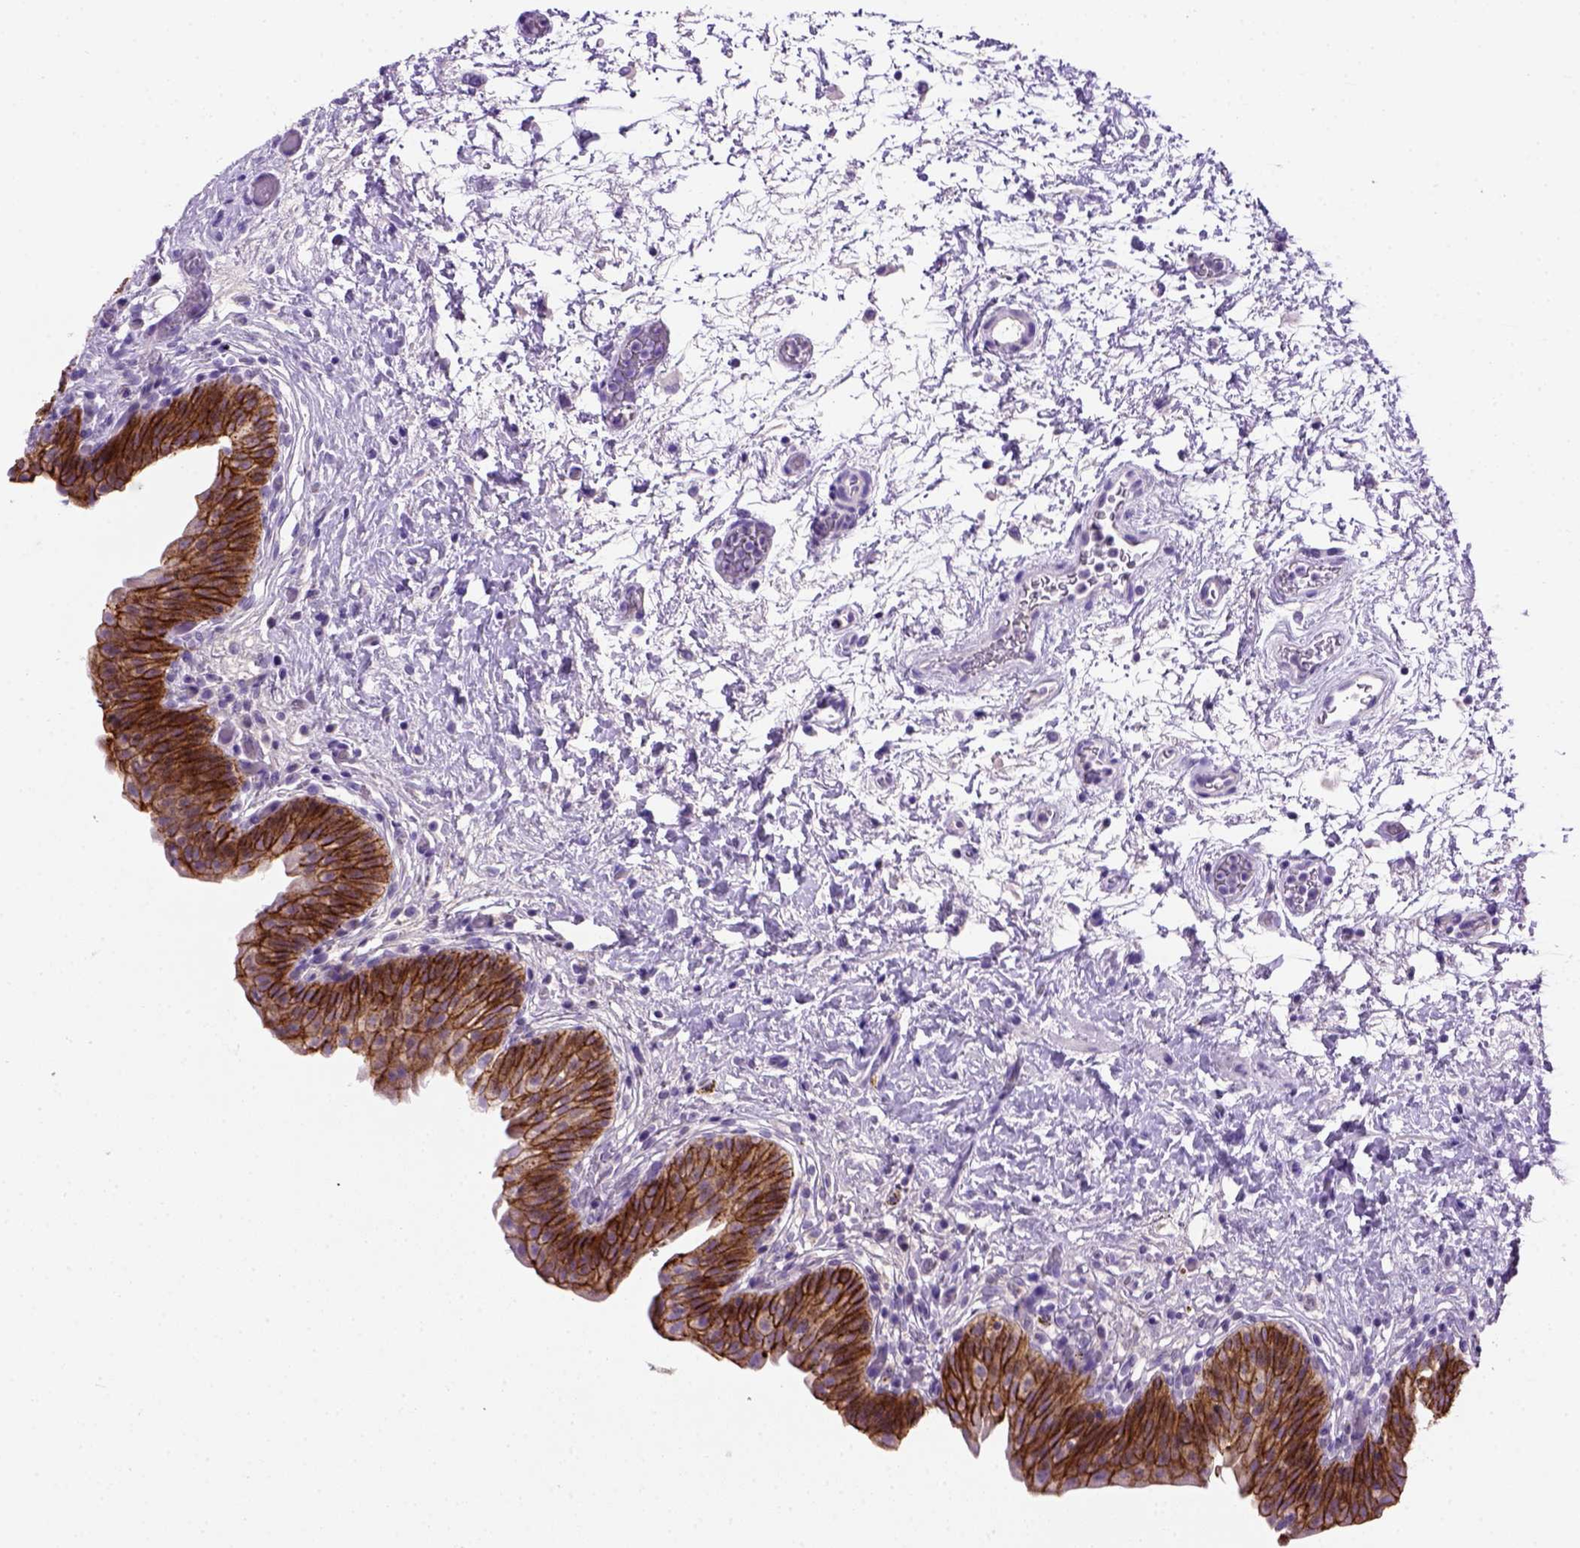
{"staining": {"intensity": "strong", "quantity": ">75%", "location": "cytoplasmic/membranous"}, "tissue": "urinary bladder", "cell_type": "Urothelial cells", "image_type": "normal", "snomed": [{"axis": "morphology", "description": "Normal tissue, NOS"}, {"axis": "topography", "description": "Urinary bladder"}], "caption": "Urothelial cells demonstrate high levels of strong cytoplasmic/membranous positivity in about >75% of cells in normal human urinary bladder.", "gene": "CDH1", "patient": {"sex": "male", "age": 69}}